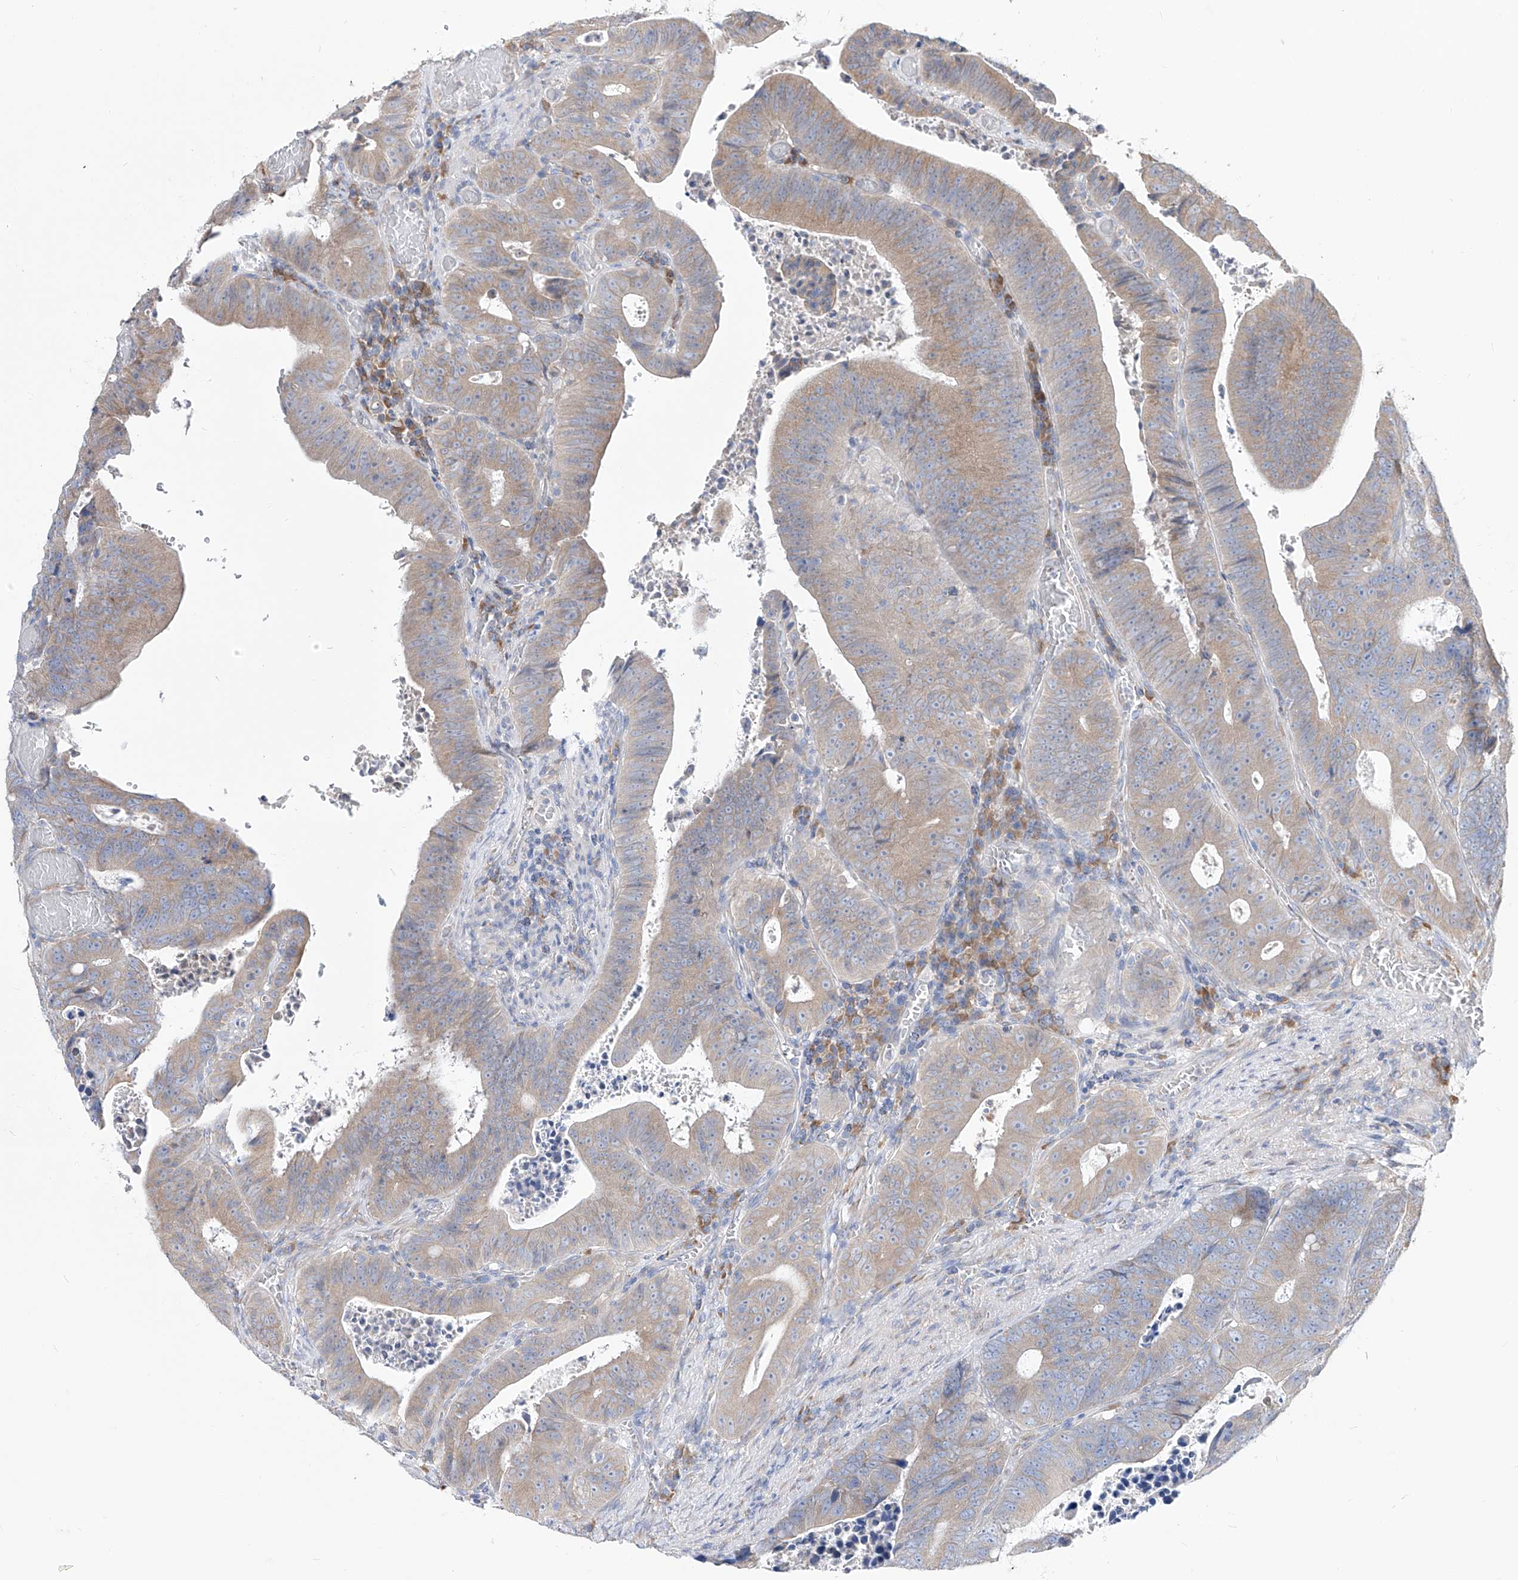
{"staining": {"intensity": "weak", "quantity": ">75%", "location": "cytoplasmic/membranous"}, "tissue": "colorectal cancer", "cell_type": "Tumor cells", "image_type": "cancer", "snomed": [{"axis": "morphology", "description": "Adenocarcinoma, NOS"}, {"axis": "topography", "description": "Colon"}], "caption": "This is an image of immunohistochemistry staining of colorectal cancer (adenocarcinoma), which shows weak expression in the cytoplasmic/membranous of tumor cells.", "gene": "UFL1", "patient": {"sex": "male", "age": 87}}